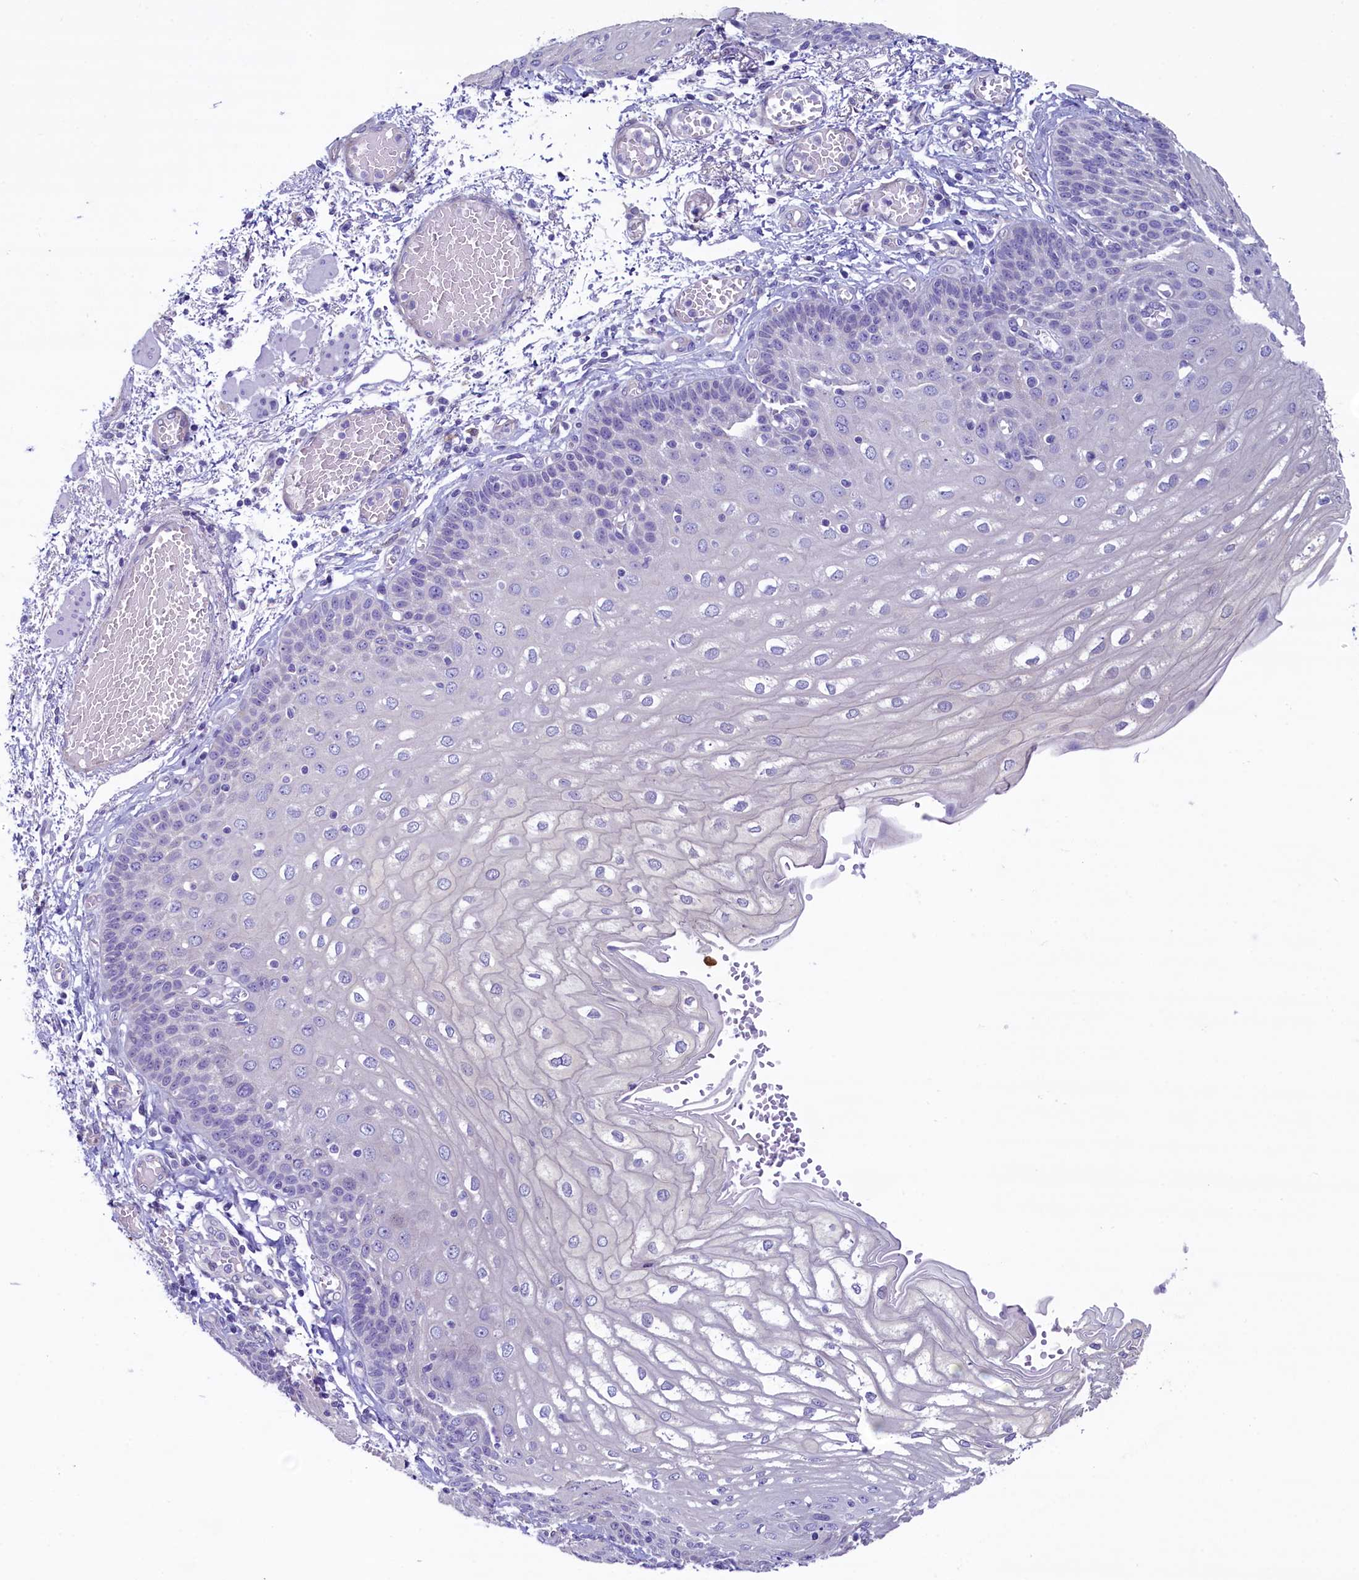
{"staining": {"intensity": "negative", "quantity": "none", "location": "none"}, "tissue": "esophagus", "cell_type": "Squamous epithelial cells", "image_type": "normal", "snomed": [{"axis": "morphology", "description": "Normal tissue, NOS"}, {"axis": "topography", "description": "Esophagus"}], "caption": "This is a histopathology image of immunohistochemistry (IHC) staining of benign esophagus, which shows no positivity in squamous epithelial cells. Nuclei are stained in blue.", "gene": "KRBOX5", "patient": {"sex": "male", "age": 81}}